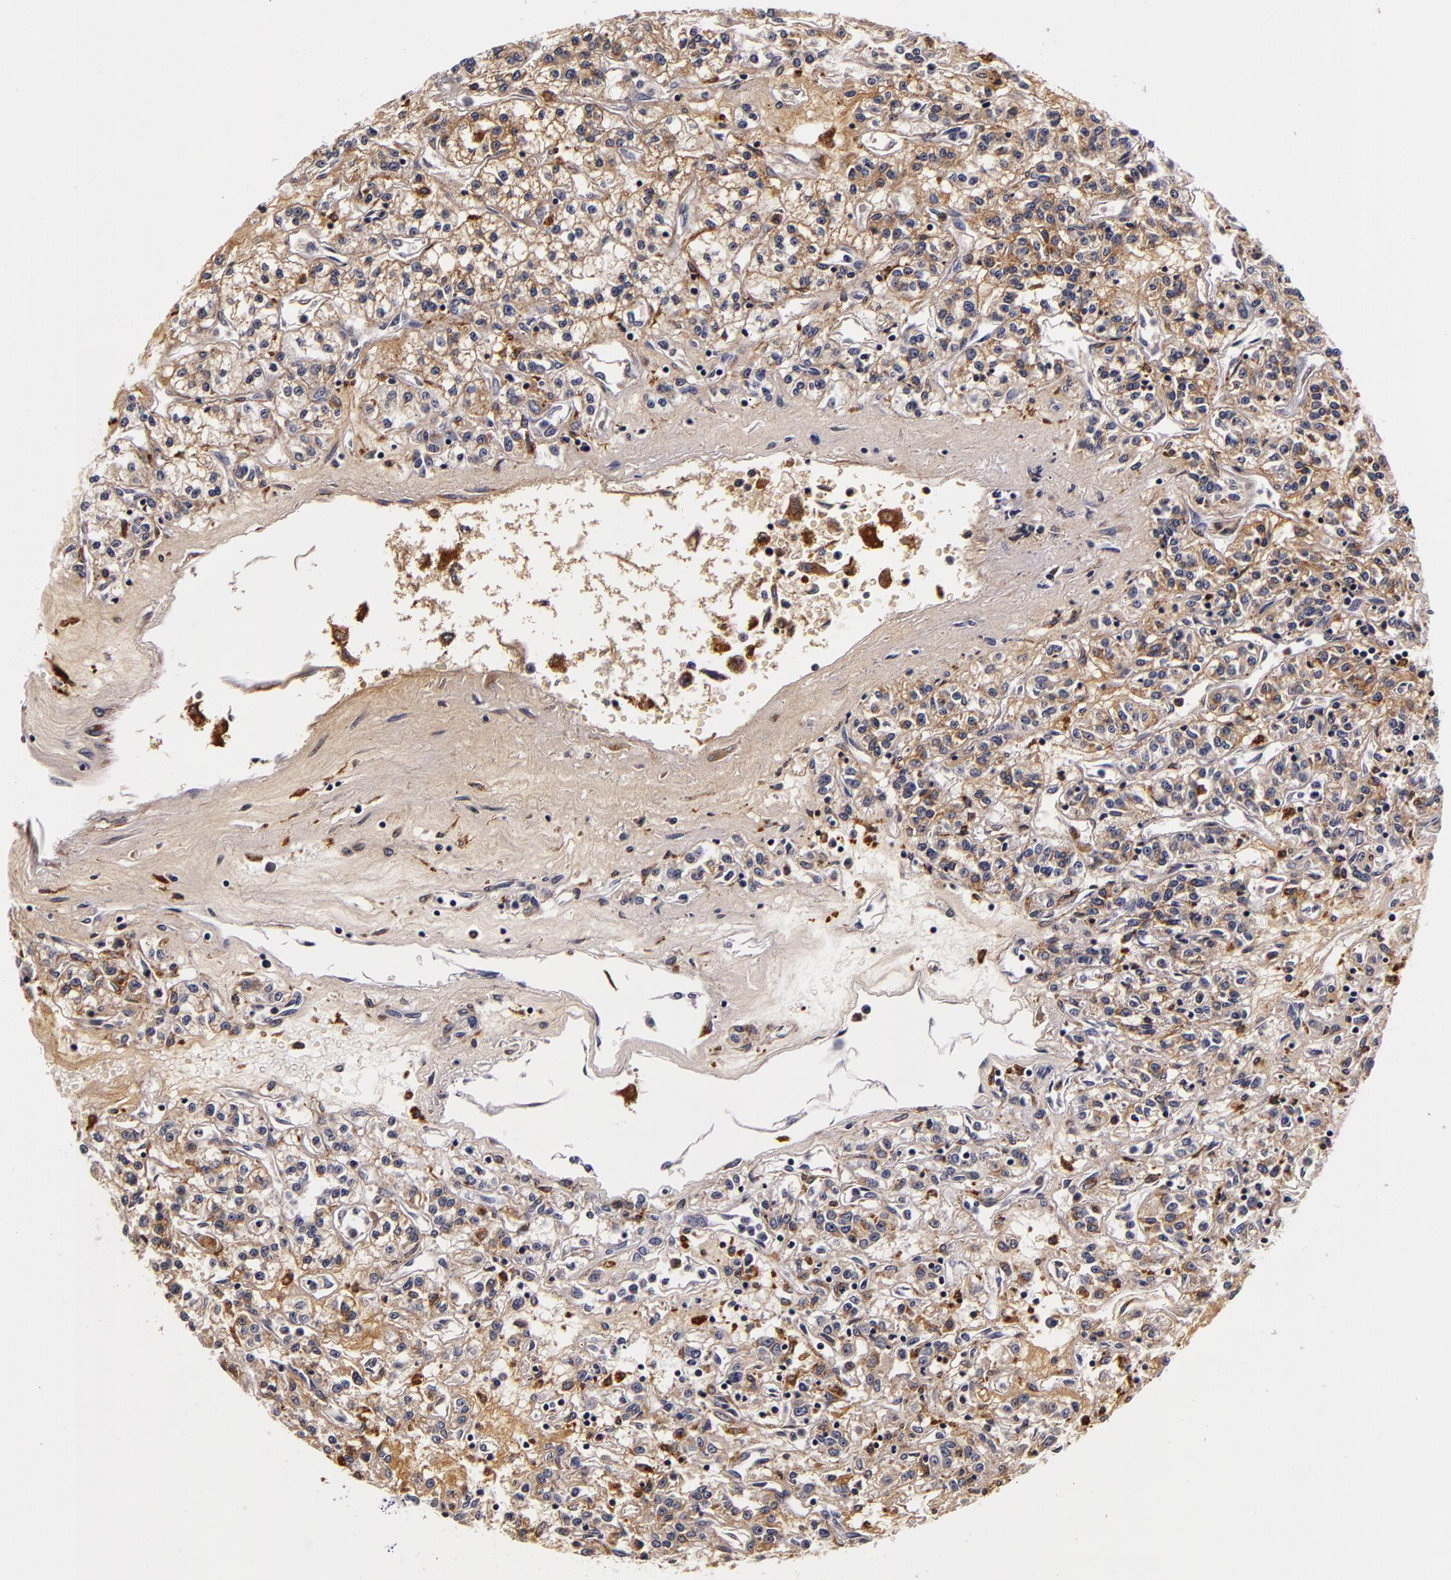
{"staining": {"intensity": "weak", "quantity": ">75%", "location": "cytoplasmic/membranous"}, "tissue": "renal cancer", "cell_type": "Tumor cells", "image_type": "cancer", "snomed": [{"axis": "morphology", "description": "Adenocarcinoma, NOS"}, {"axis": "topography", "description": "Kidney"}], "caption": "Protein staining of adenocarcinoma (renal) tissue exhibits weak cytoplasmic/membranous staining in approximately >75% of tumor cells.", "gene": "LGALS3BP", "patient": {"sex": "female", "age": 76}}